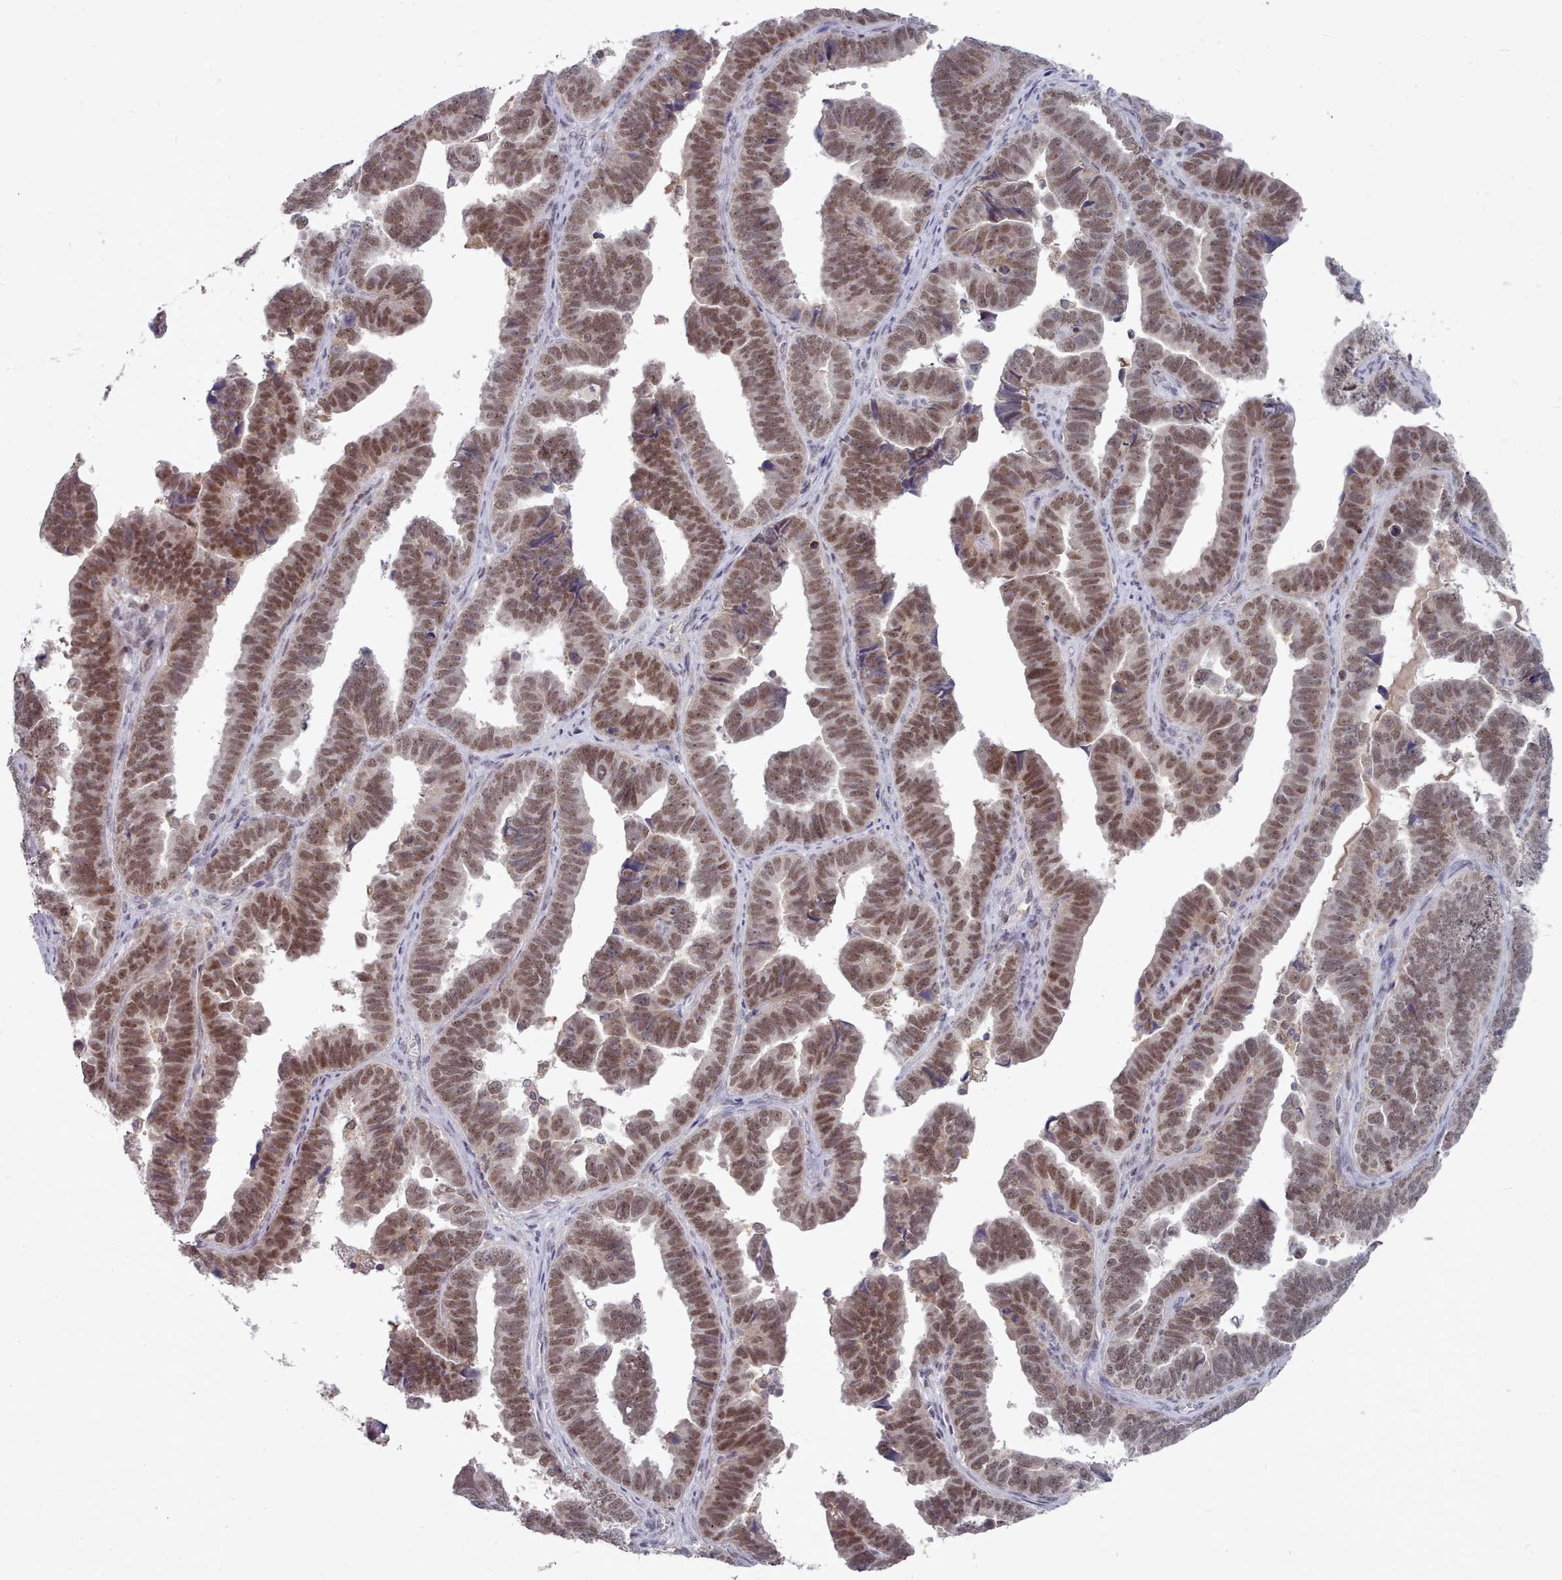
{"staining": {"intensity": "moderate", "quantity": ">75%", "location": "nuclear"}, "tissue": "endometrial cancer", "cell_type": "Tumor cells", "image_type": "cancer", "snomed": [{"axis": "morphology", "description": "Adenocarcinoma, NOS"}, {"axis": "topography", "description": "Endometrium"}], "caption": "Approximately >75% of tumor cells in endometrial cancer (adenocarcinoma) display moderate nuclear protein staining as visualized by brown immunohistochemical staining.", "gene": "GINS1", "patient": {"sex": "female", "age": 75}}